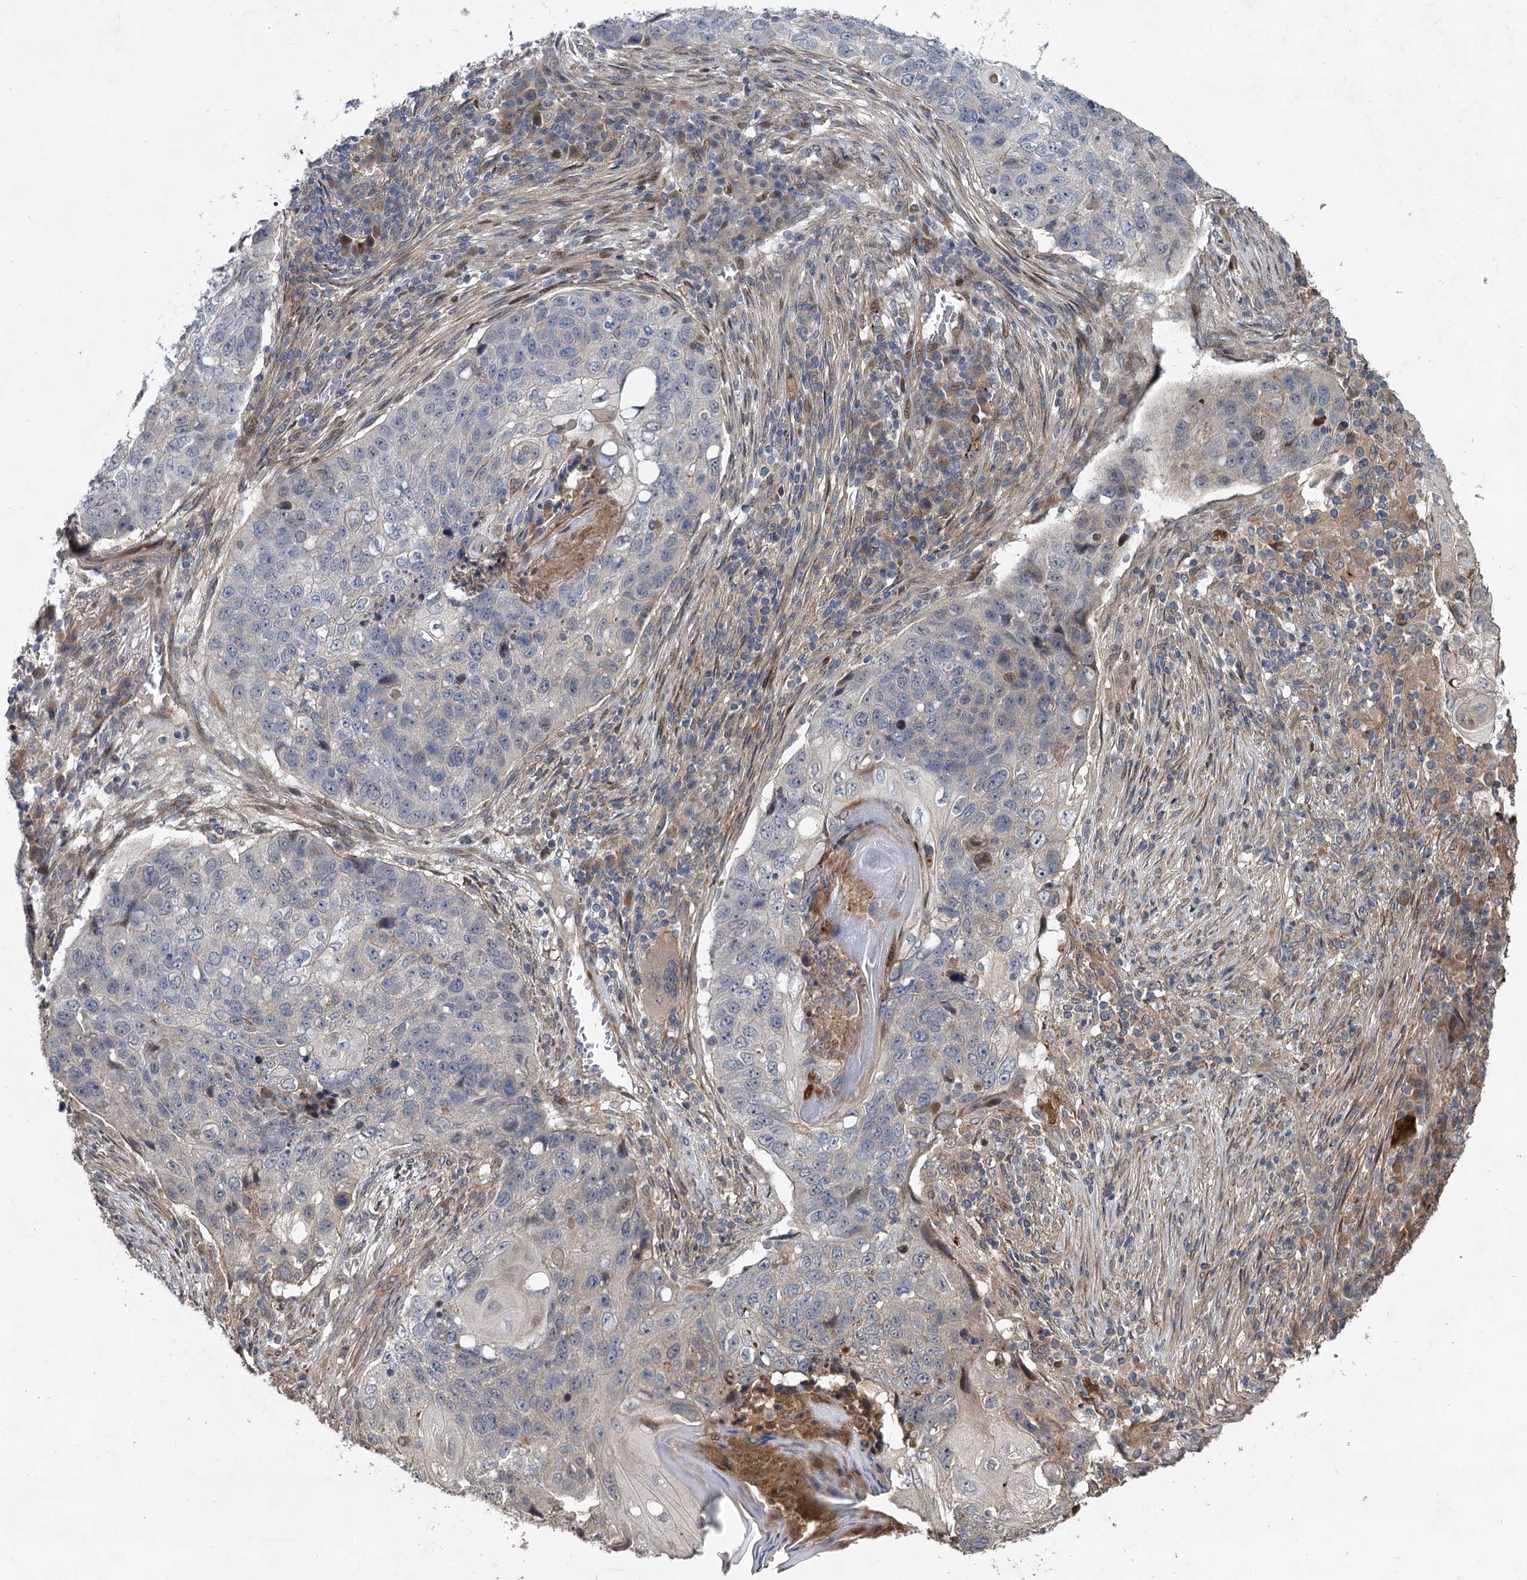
{"staining": {"intensity": "negative", "quantity": "none", "location": "none"}, "tissue": "lung cancer", "cell_type": "Tumor cells", "image_type": "cancer", "snomed": [{"axis": "morphology", "description": "Squamous cell carcinoma, NOS"}, {"axis": "topography", "description": "Lung"}], "caption": "Immunohistochemistry histopathology image of lung squamous cell carcinoma stained for a protein (brown), which shows no expression in tumor cells.", "gene": "NUDT22", "patient": {"sex": "female", "age": 63}}